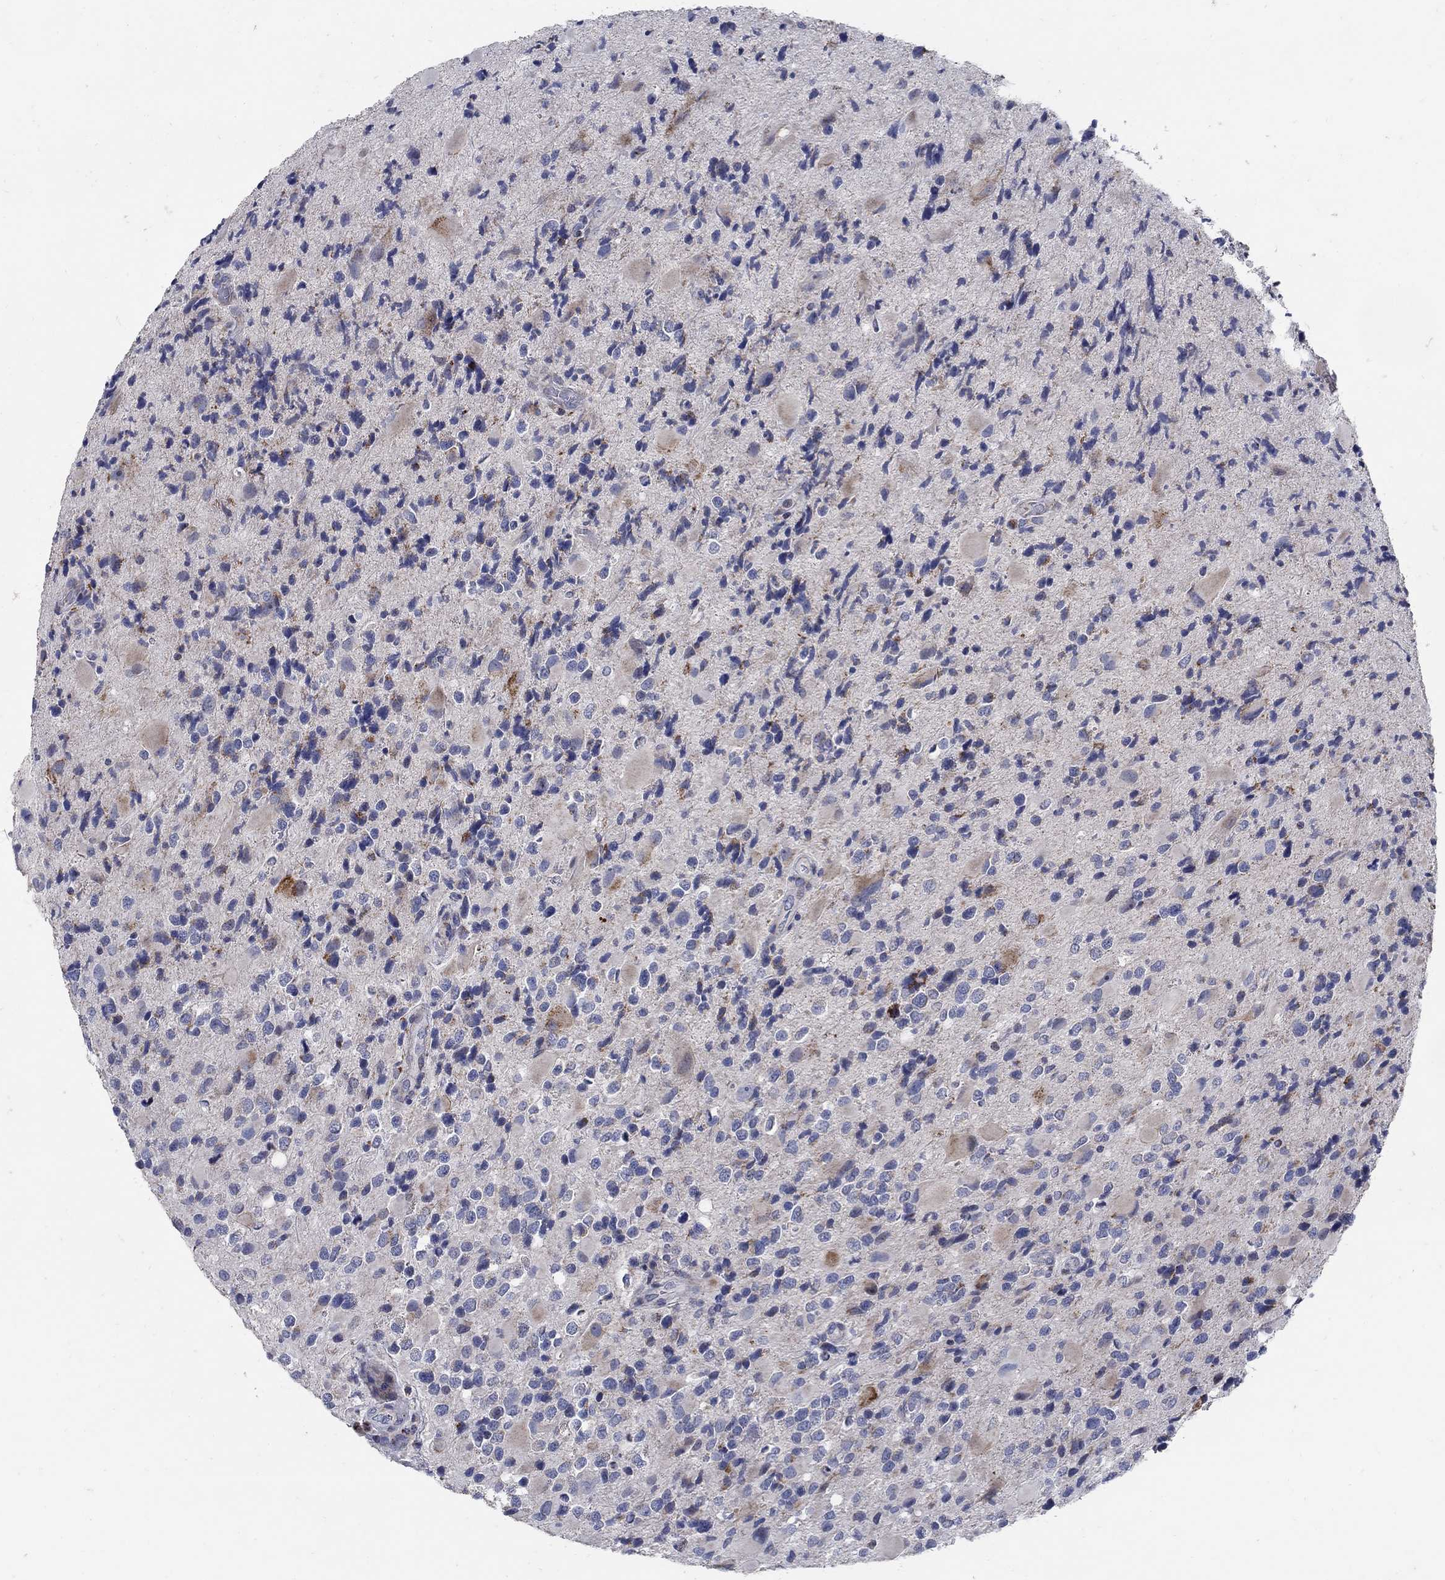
{"staining": {"intensity": "moderate", "quantity": "<25%", "location": "cytoplasmic/membranous"}, "tissue": "glioma", "cell_type": "Tumor cells", "image_type": "cancer", "snomed": [{"axis": "morphology", "description": "Glioma, malignant, Low grade"}, {"axis": "topography", "description": "Brain"}], "caption": "The immunohistochemical stain shows moderate cytoplasmic/membranous staining in tumor cells of glioma tissue.", "gene": "HMX2", "patient": {"sex": "female", "age": 32}}